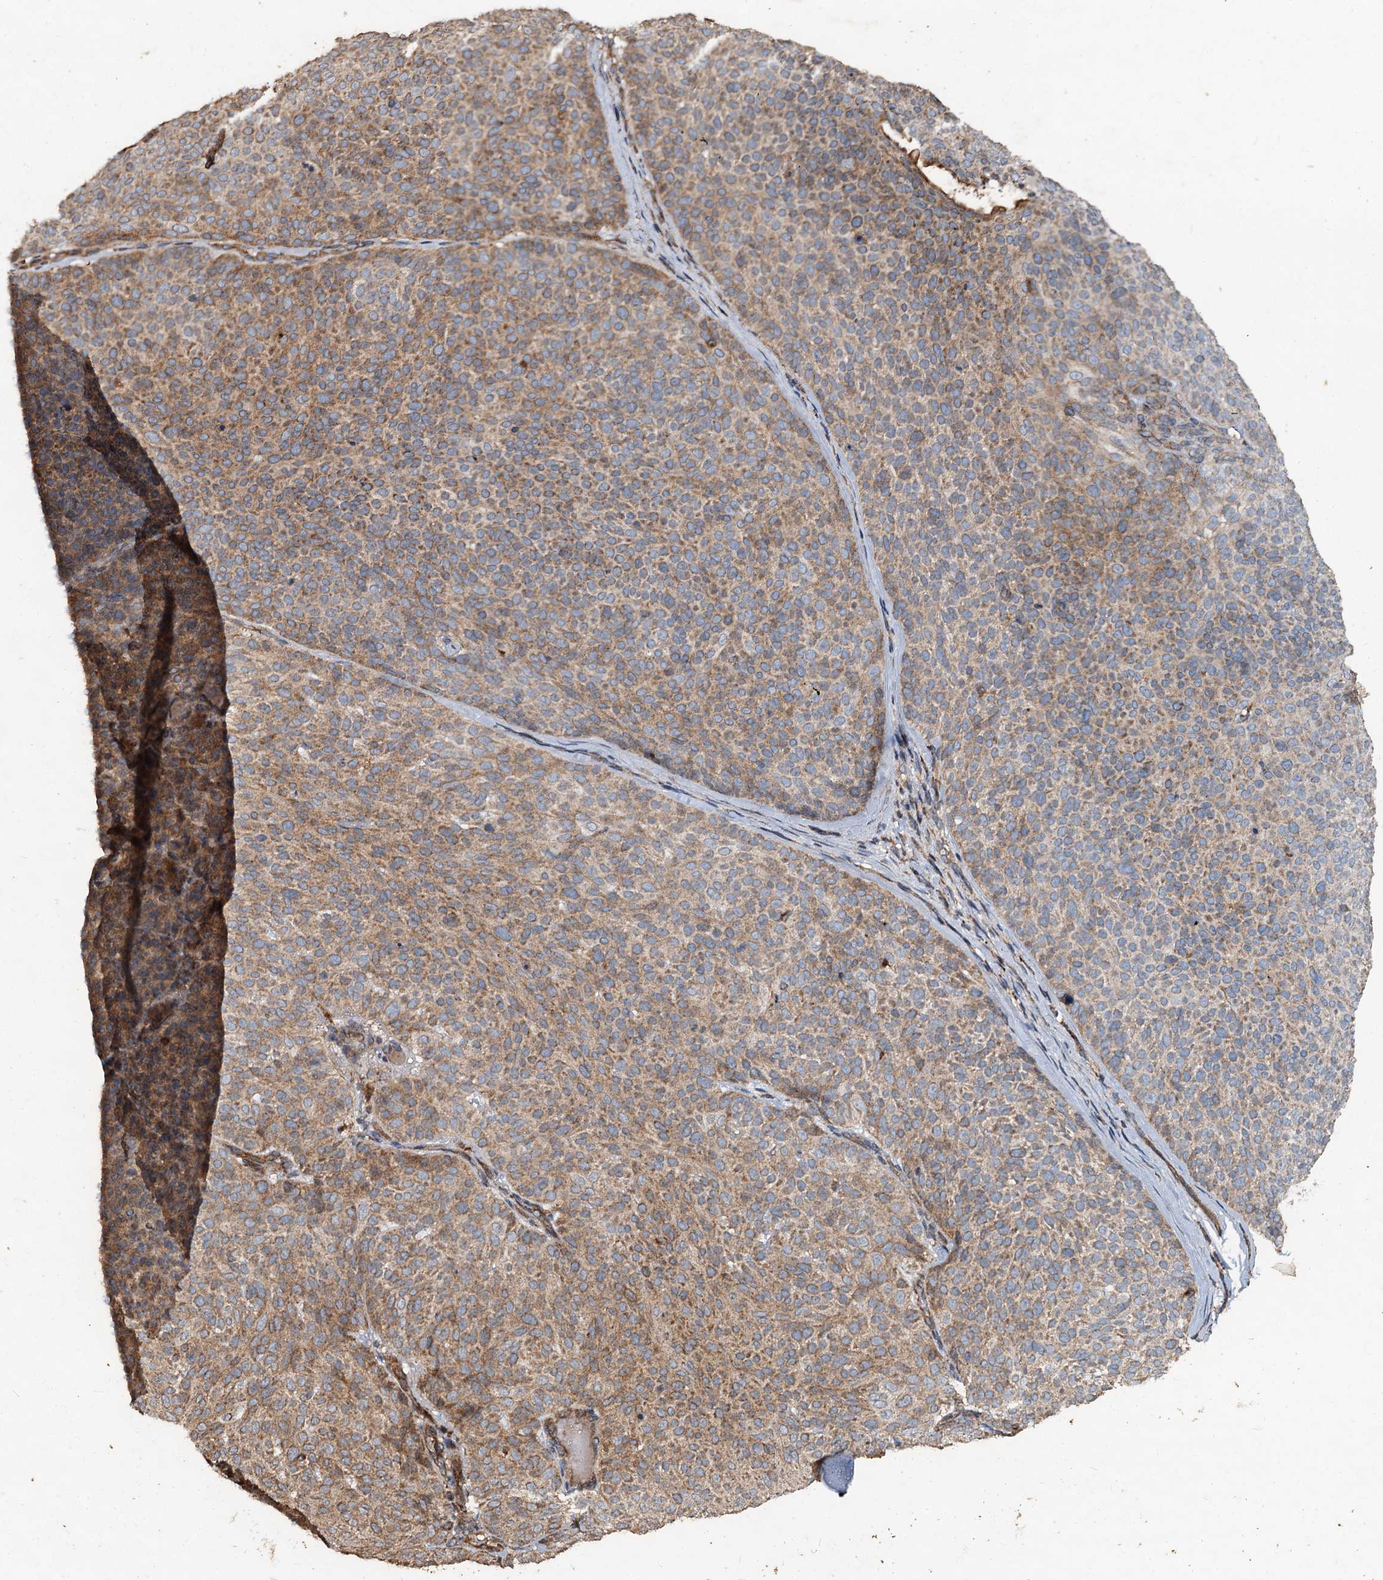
{"staining": {"intensity": "moderate", "quantity": ">75%", "location": "cytoplasmic/membranous"}, "tissue": "skin cancer", "cell_type": "Tumor cells", "image_type": "cancer", "snomed": [{"axis": "morphology", "description": "Basal cell carcinoma"}, {"axis": "topography", "description": "Skin"}], "caption": "A histopathology image of human basal cell carcinoma (skin) stained for a protein shows moderate cytoplasmic/membranous brown staining in tumor cells.", "gene": "NOTCH2NLA", "patient": {"sex": "male", "age": 85}}